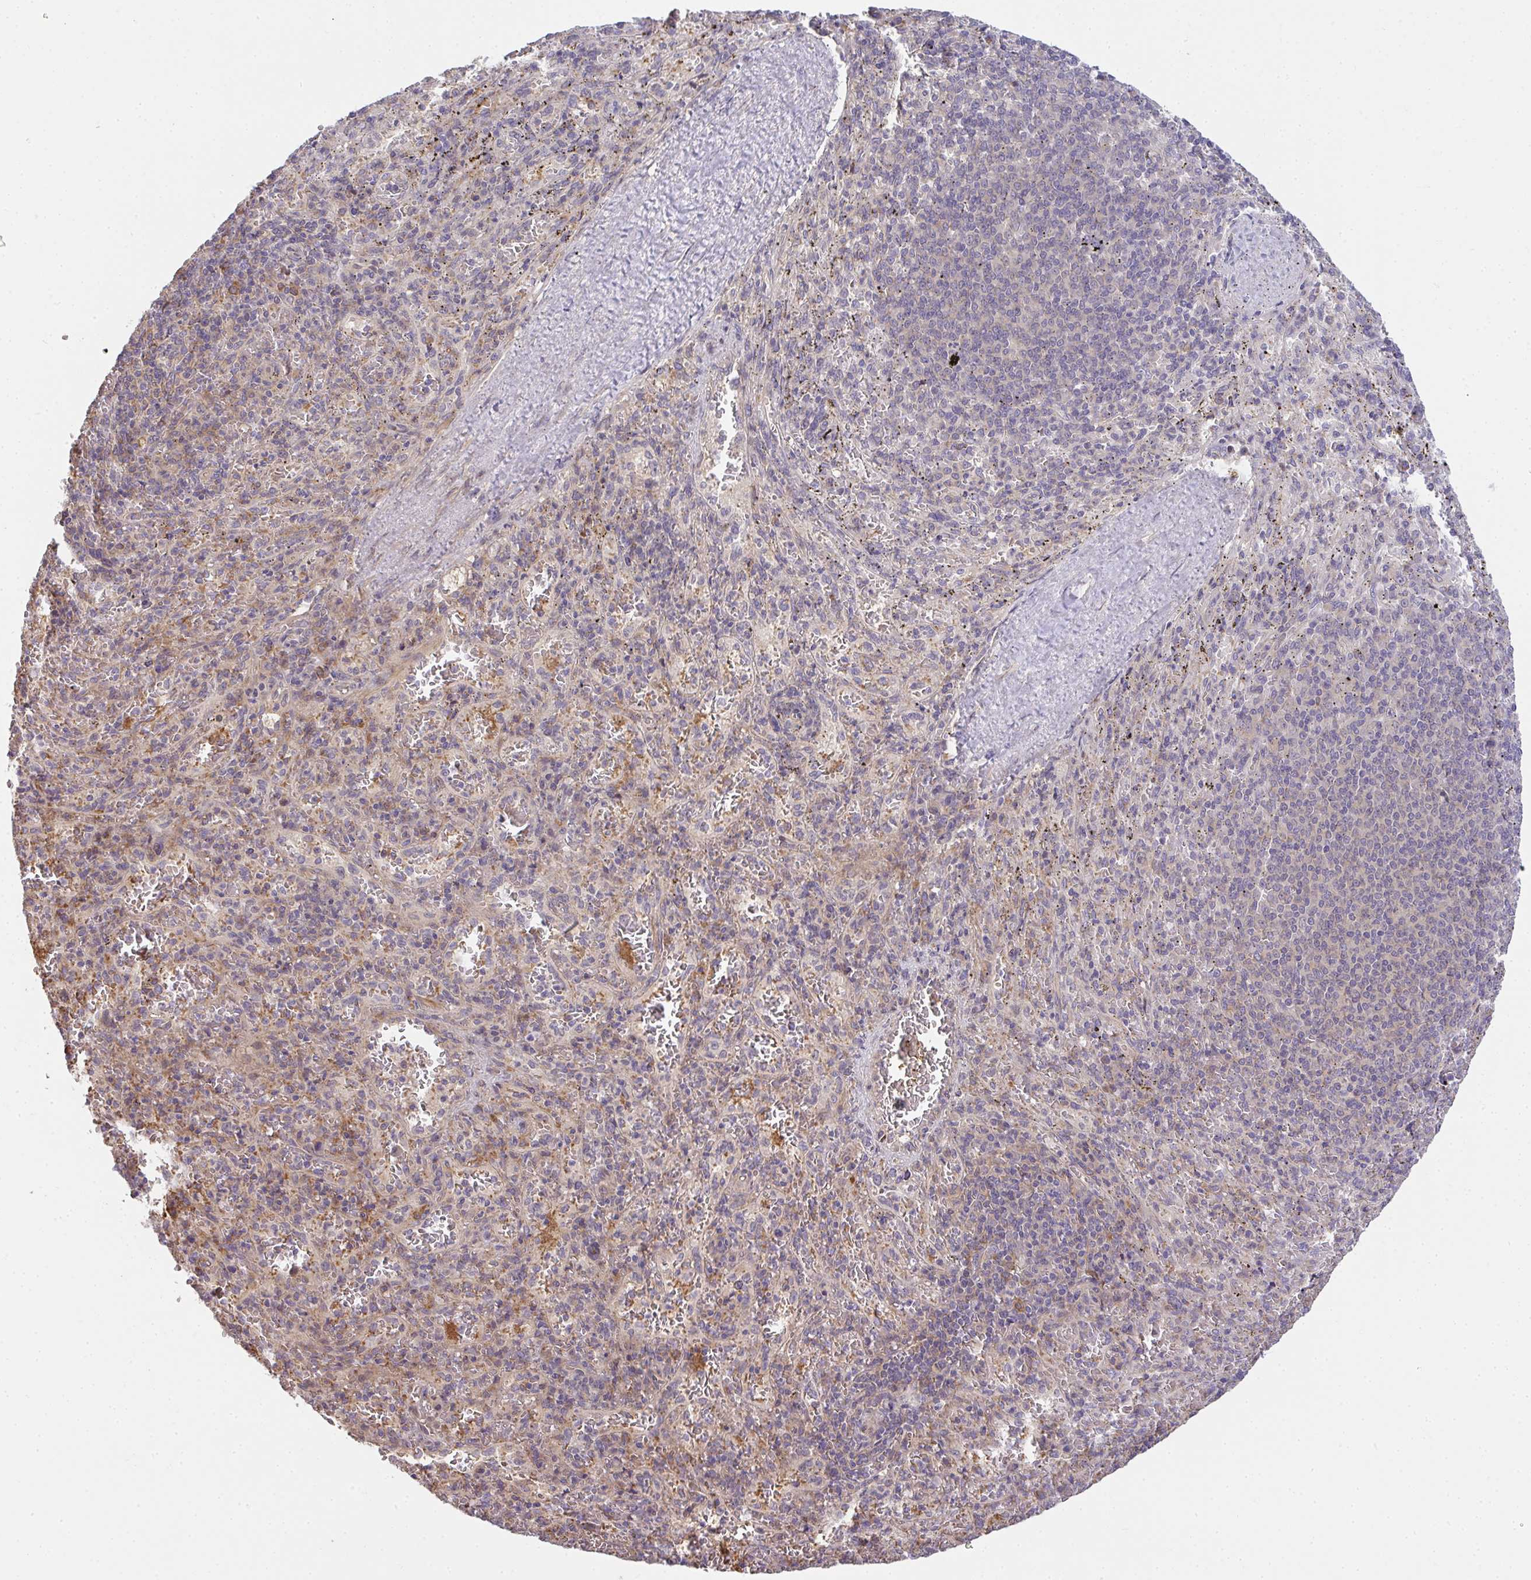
{"staining": {"intensity": "moderate", "quantity": "<25%", "location": "cytoplasmic/membranous"}, "tissue": "spleen", "cell_type": "Cells in red pulp", "image_type": "normal", "snomed": [{"axis": "morphology", "description": "Normal tissue, NOS"}, {"axis": "topography", "description": "Spleen"}], "caption": "Protein staining by IHC exhibits moderate cytoplasmic/membranous expression in approximately <25% of cells in red pulp in benign spleen.", "gene": "EEF1AKMT1", "patient": {"sex": "male", "age": 57}}